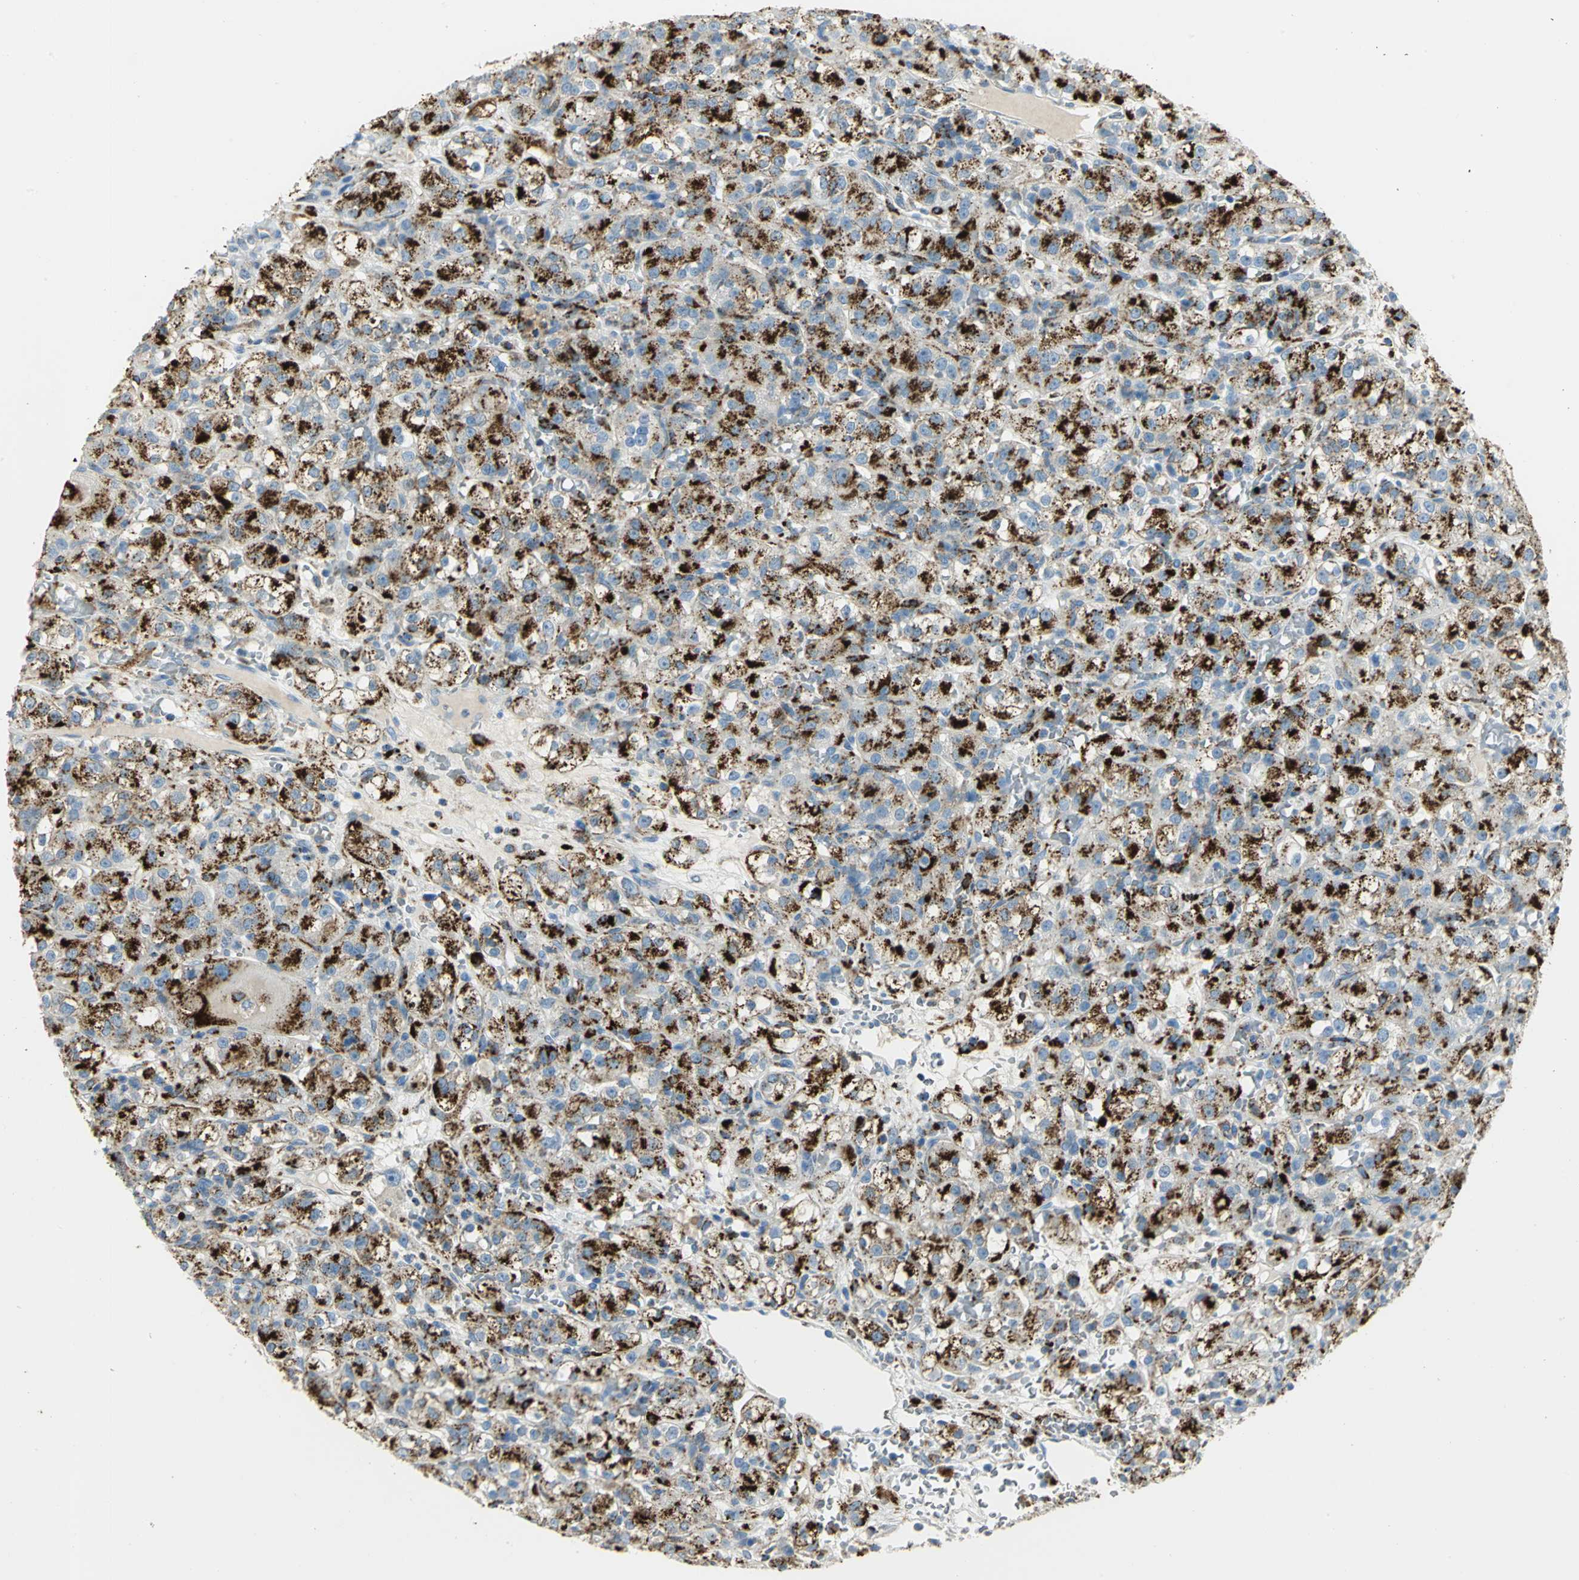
{"staining": {"intensity": "strong", "quantity": ">75%", "location": "cytoplasmic/membranous"}, "tissue": "renal cancer", "cell_type": "Tumor cells", "image_type": "cancer", "snomed": [{"axis": "morphology", "description": "Normal tissue, NOS"}, {"axis": "morphology", "description": "Adenocarcinoma, NOS"}, {"axis": "topography", "description": "Kidney"}], "caption": "This is a photomicrograph of immunohistochemistry staining of renal cancer (adenocarcinoma), which shows strong expression in the cytoplasmic/membranous of tumor cells.", "gene": "ARSA", "patient": {"sex": "male", "age": 61}}